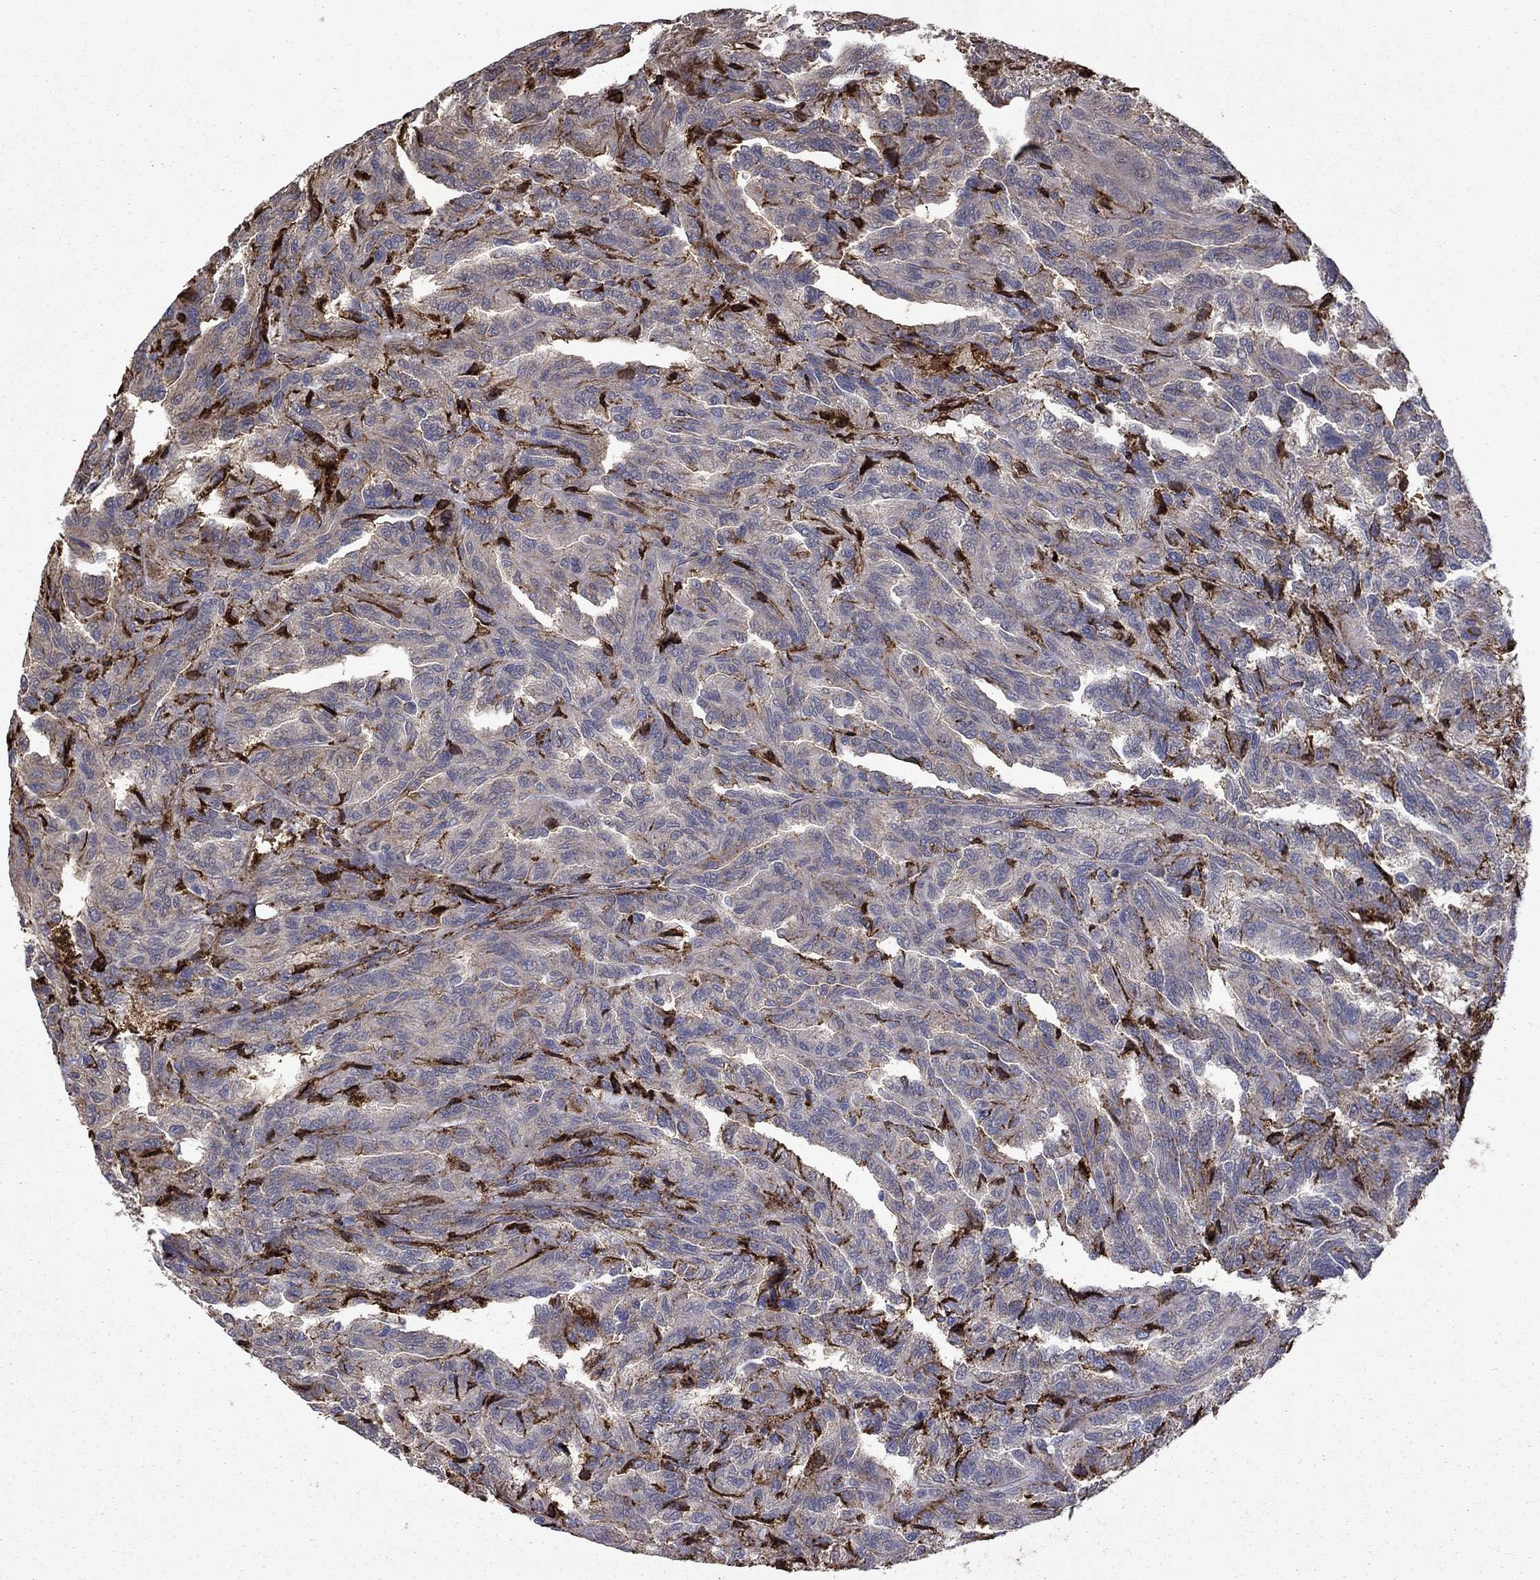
{"staining": {"intensity": "strong", "quantity": "<25%", "location": "cytoplasmic/membranous"}, "tissue": "renal cancer", "cell_type": "Tumor cells", "image_type": "cancer", "snomed": [{"axis": "morphology", "description": "Adenocarcinoma, NOS"}, {"axis": "topography", "description": "Kidney"}], "caption": "Renal cancer stained with DAB (3,3'-diaminobenzidine) immunohistochemistry displays medium levels of strong cytoplasmic/membranous positivity in about <25% of tumor cells.", "gene": "PLAU", "patient": {"sex": "male", "age": 79}}